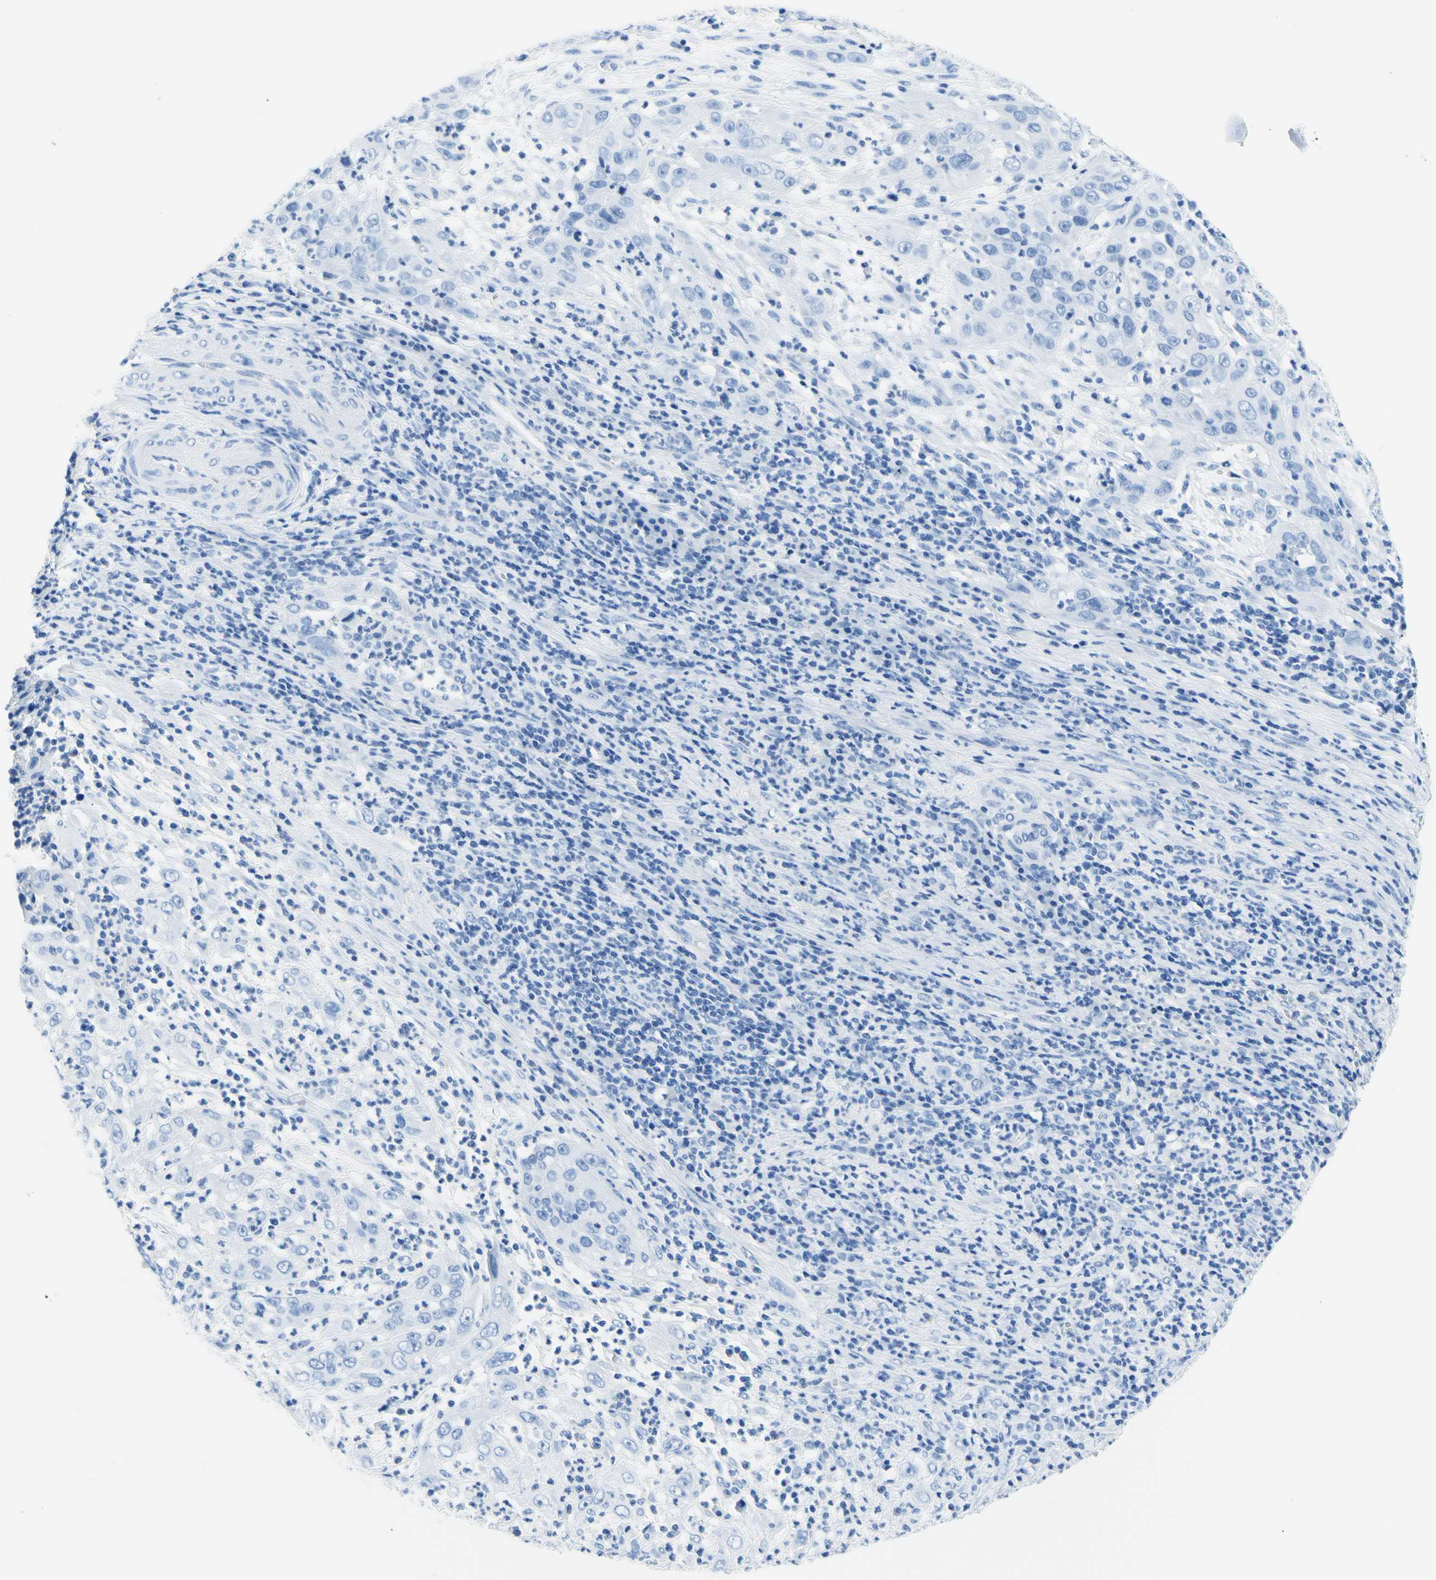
{"staining": {"intensity": "negative", "quantity": "none", "location": "none"}, "tissue": "cervical cancer", "cell_type": "Tumor cells", "image_type": "cancer", "snomed": [{"axis": "morphology", "description": "Squamous cell carcinoma, NOS"}, {"axis": "topography", "description": "Cervix"}], "caption": "This is a photomicrograph of immunohistochemistry staining of cervical cancer (squamous cell carcinoma), which shows no positivity in tumor cells.", "gene": "MYH2", "patient": {"sex": "female", "age": 32}}